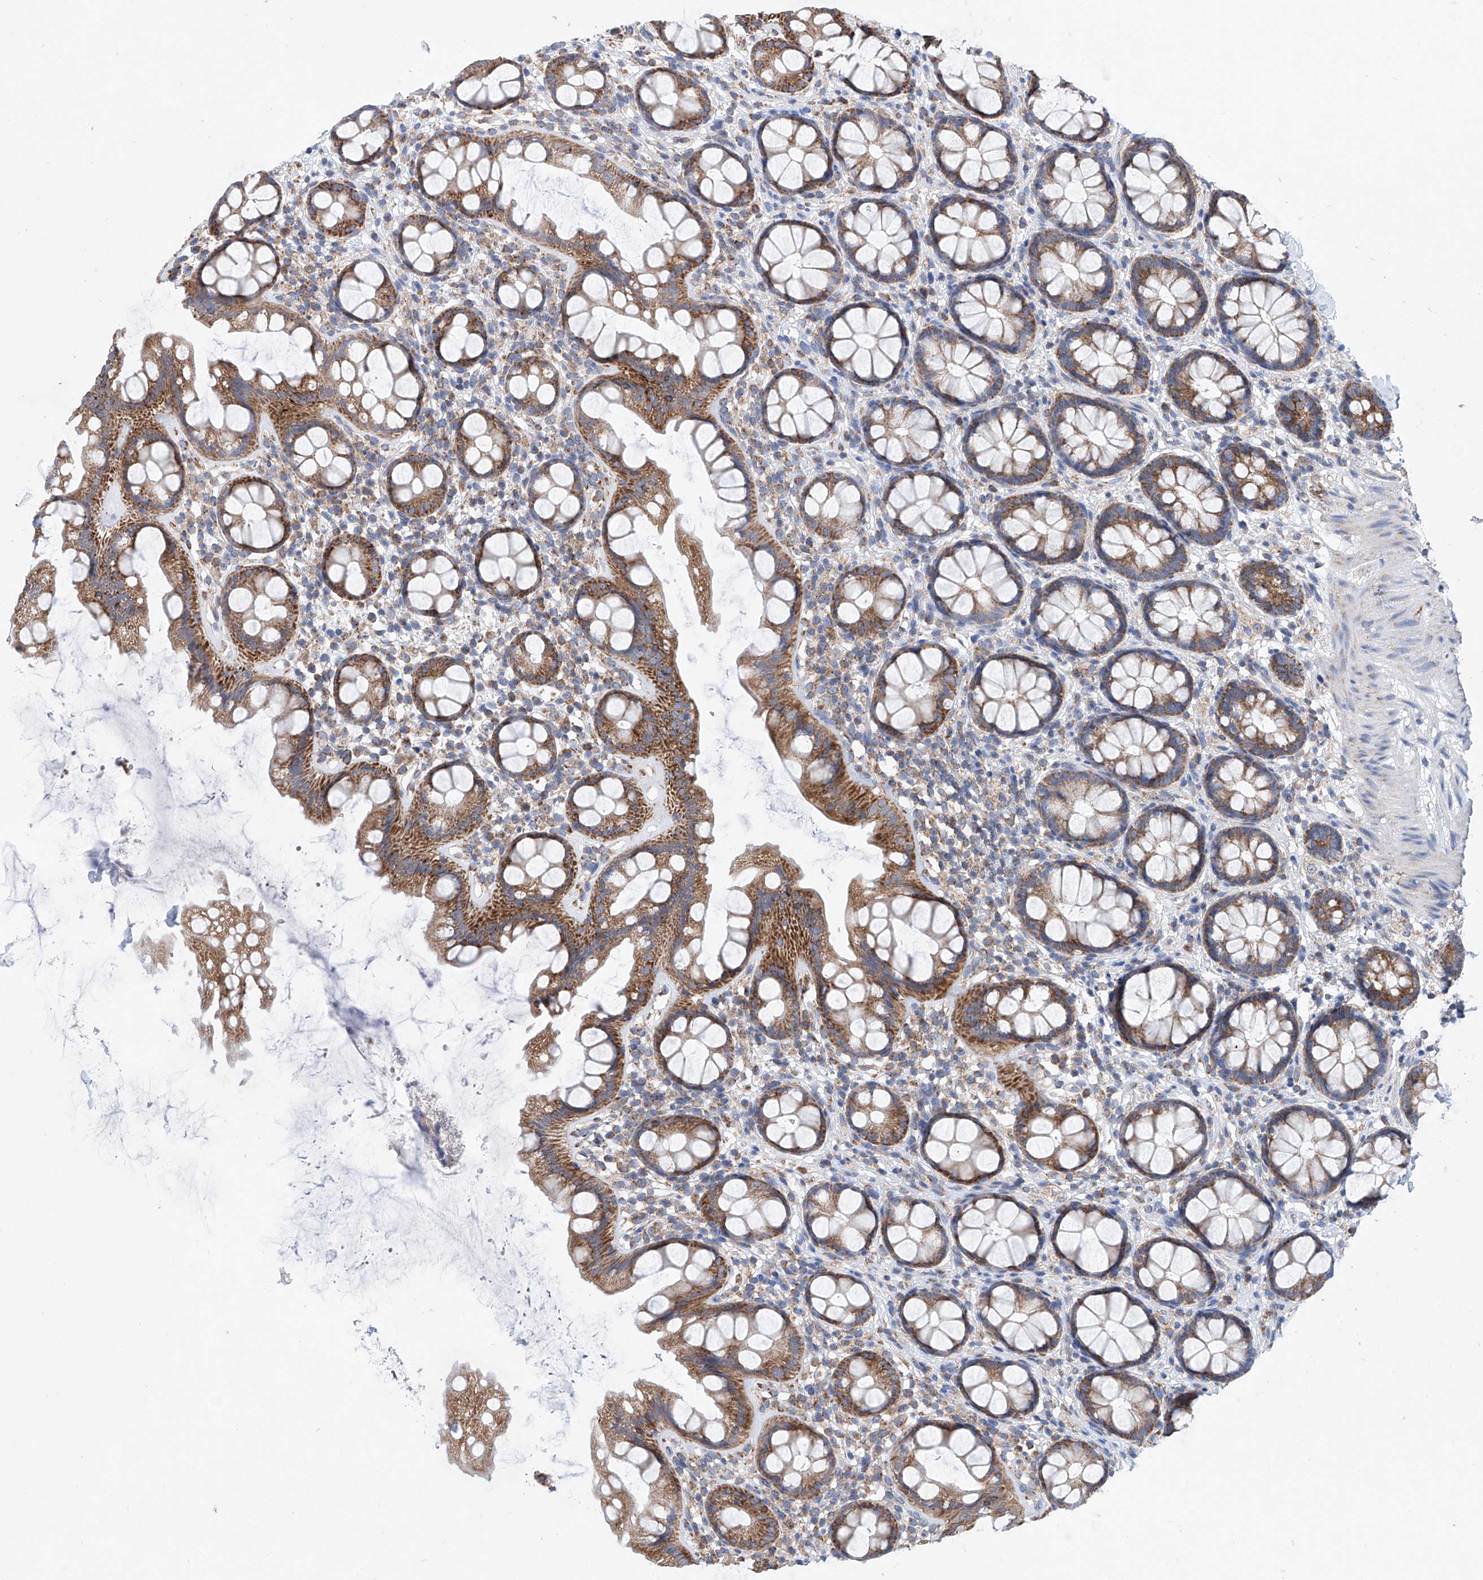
{"staining": {"intensity": "moderate", "quantity": ">75%", "location": "cytoplasmic/membranous"}, "tissue": "rectum", "cell_type": "Glandular cells", "image_type": "normal", "snomed": [{"axis": "morphology", "description": "Normal tissue, NOS"}, {"axis": "topography", "description": "Rectum"}], "caption": "DAB (3,3'-diaminobenzidine) immunohistochemical staining of normal human rectum demonstrates moderate cytoplasmic/membranous protein positivity in about >75% of glandular cells. Immunohistochemistry stains the protein of interest in brown and the nuclei are stained blue.", "gene": "MAD2L1", "patient": {"sex": "female", "age": 65}}